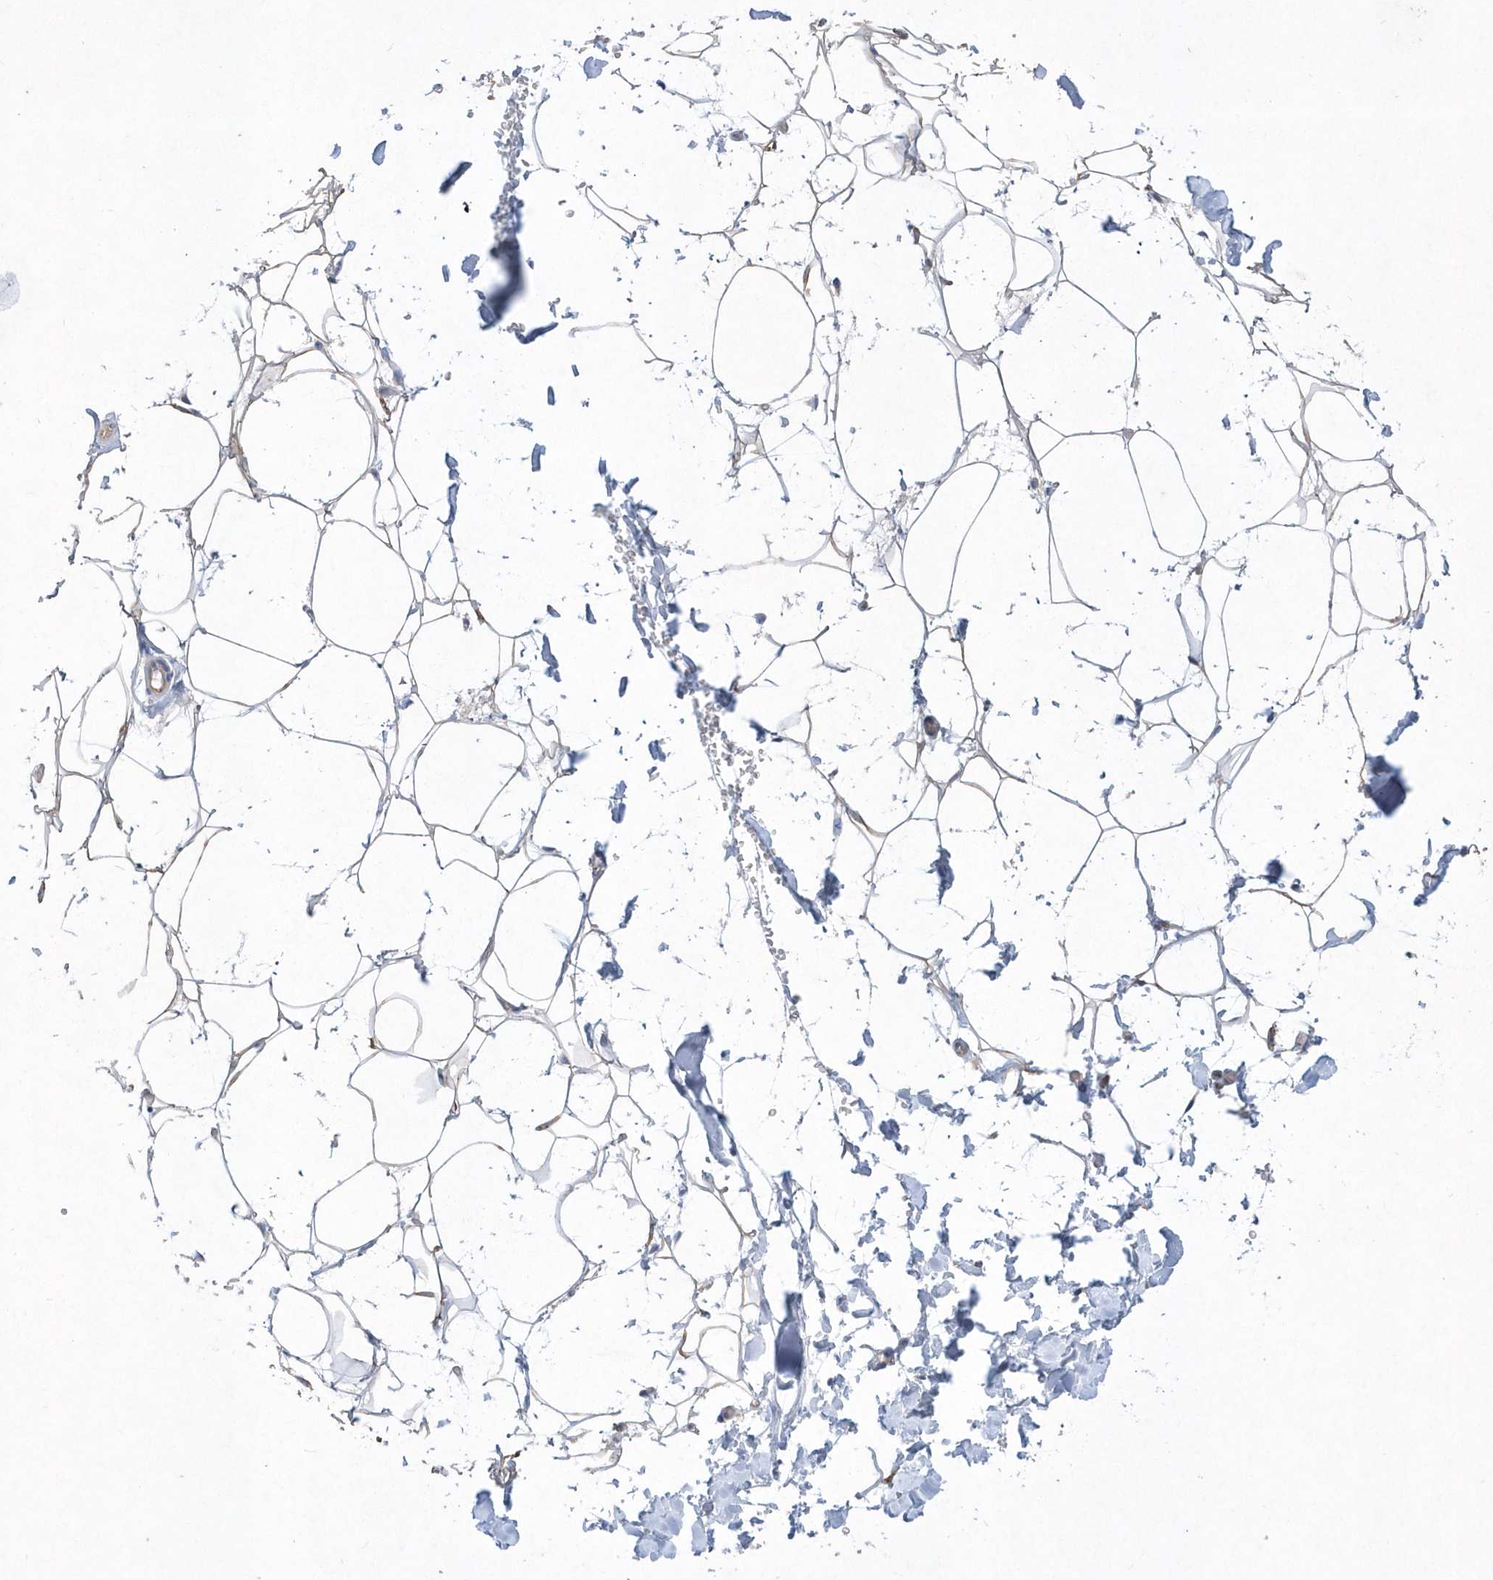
{"staining": {"intensity": "negative", "quantity": "none", "location": "none"}, "tissue": "adipose tissue", "cell_type": "Adipocytes", "image_type": "normal", "snomed": [{"axis": "morphology", "description": "Normal tissue, NOS"}, {"axis": "topography", "description": "Breast"}], "caption": "High power microscopy image of an immunohistochemistry (IHC) image of benign adipose tissue, revealing no significant expression in adipocytes. Brightfield microscopy of immunohistochemistry (IHC) stained with DAB (brown) and hematoxylin (blue), captured at high magnification.", "gene": "DGAT1", "patient": {"sex": "female", "age": 26}}